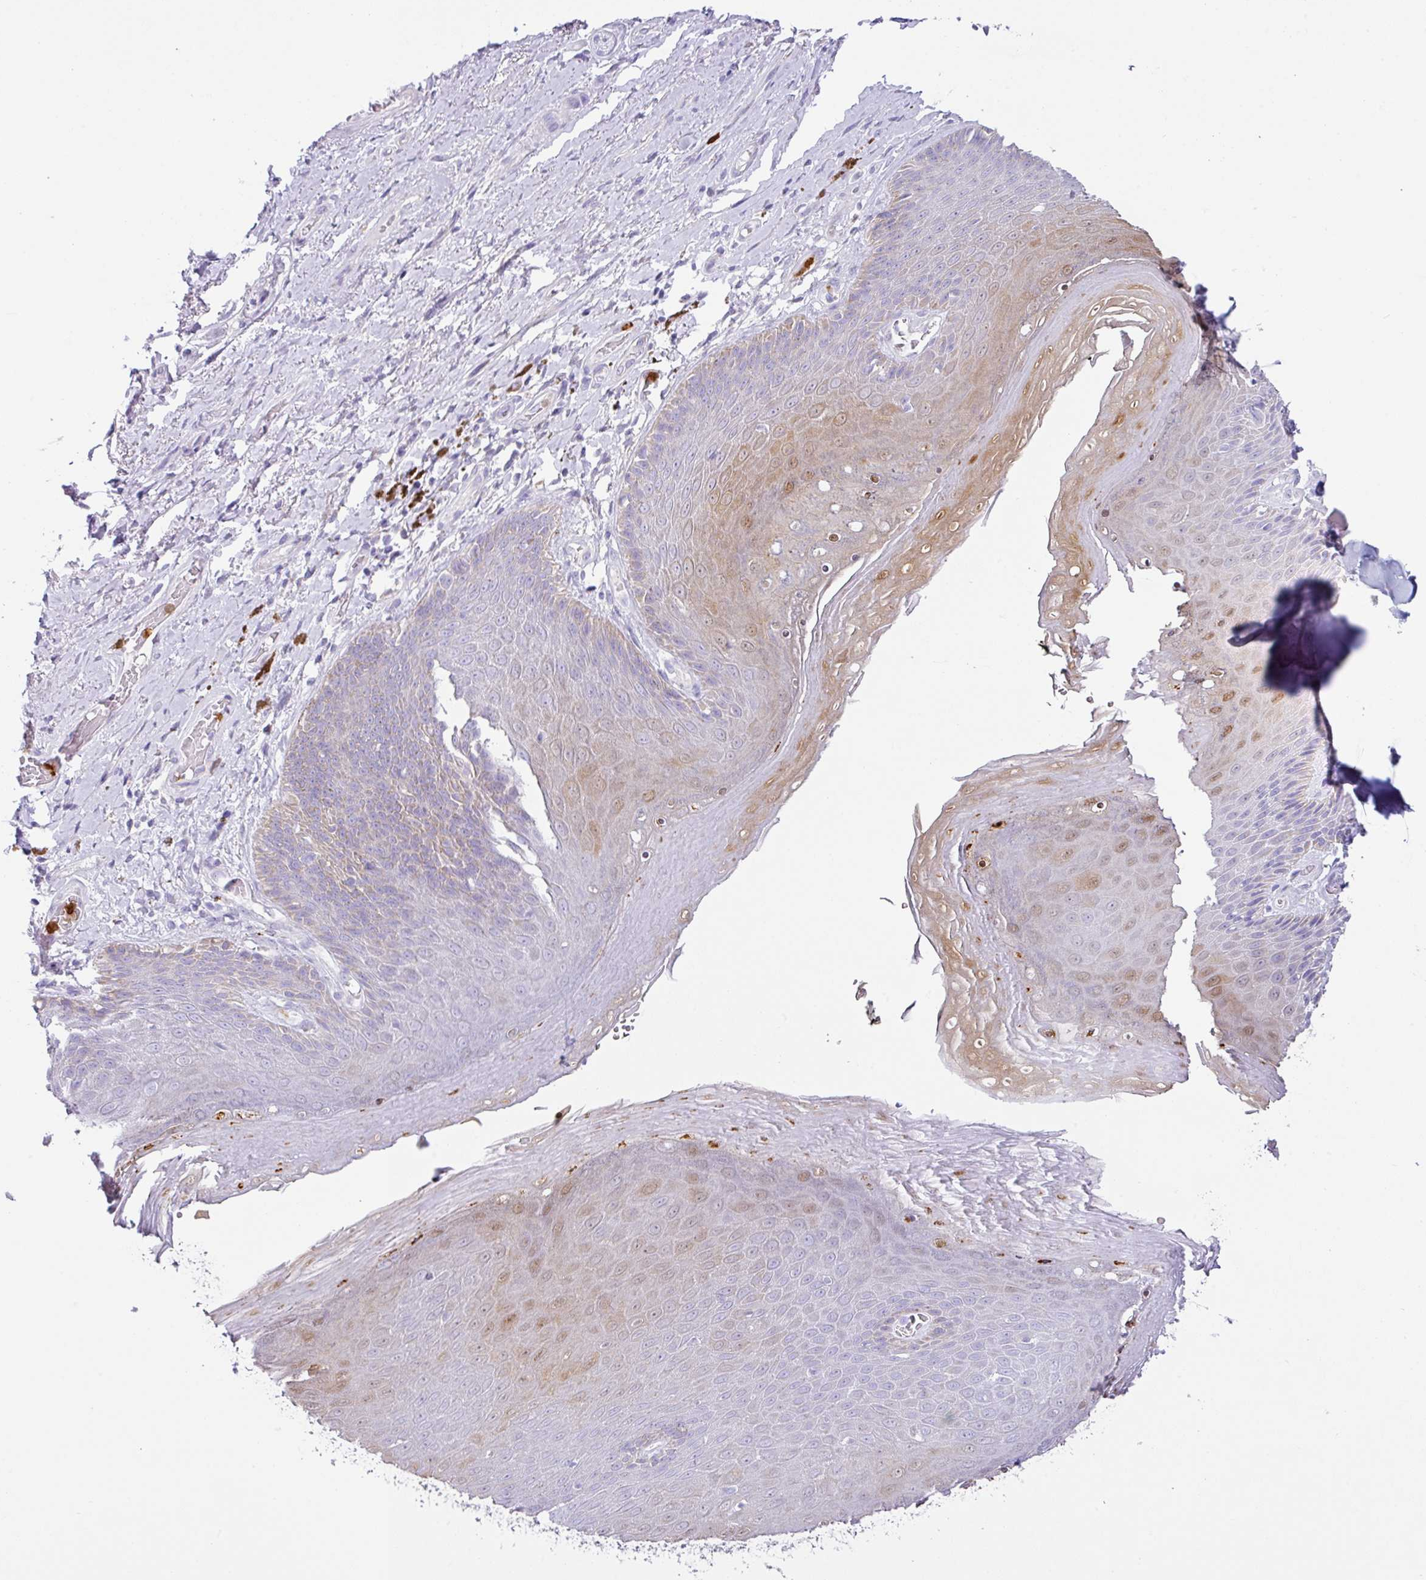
{"staining": {"intensity": "moderate", "quantity": "<25%", "location": "cytoplasmic/membranous,nuclear"}, "tissue": "skin", "cell_type": "Epidermal cells", "image_type": "normal", "snomed": [{"axis": "morphology", "description": "Normal tissue, NOS"}, {"axis": "topography", "description": "Anal"}, {"axis": "topography", "description": "Peripheral nerve tissue"}], "caption": "DAB (3,3'-diaminobenzidine) immunohistochemical staining of benign skin shows moderate cytoplasmic/membranous,nuclear protein expression in approximately <25% of epidermal cells.", "gene": "SH2D3C", "patient": {"sex": "male", "age": 53}}